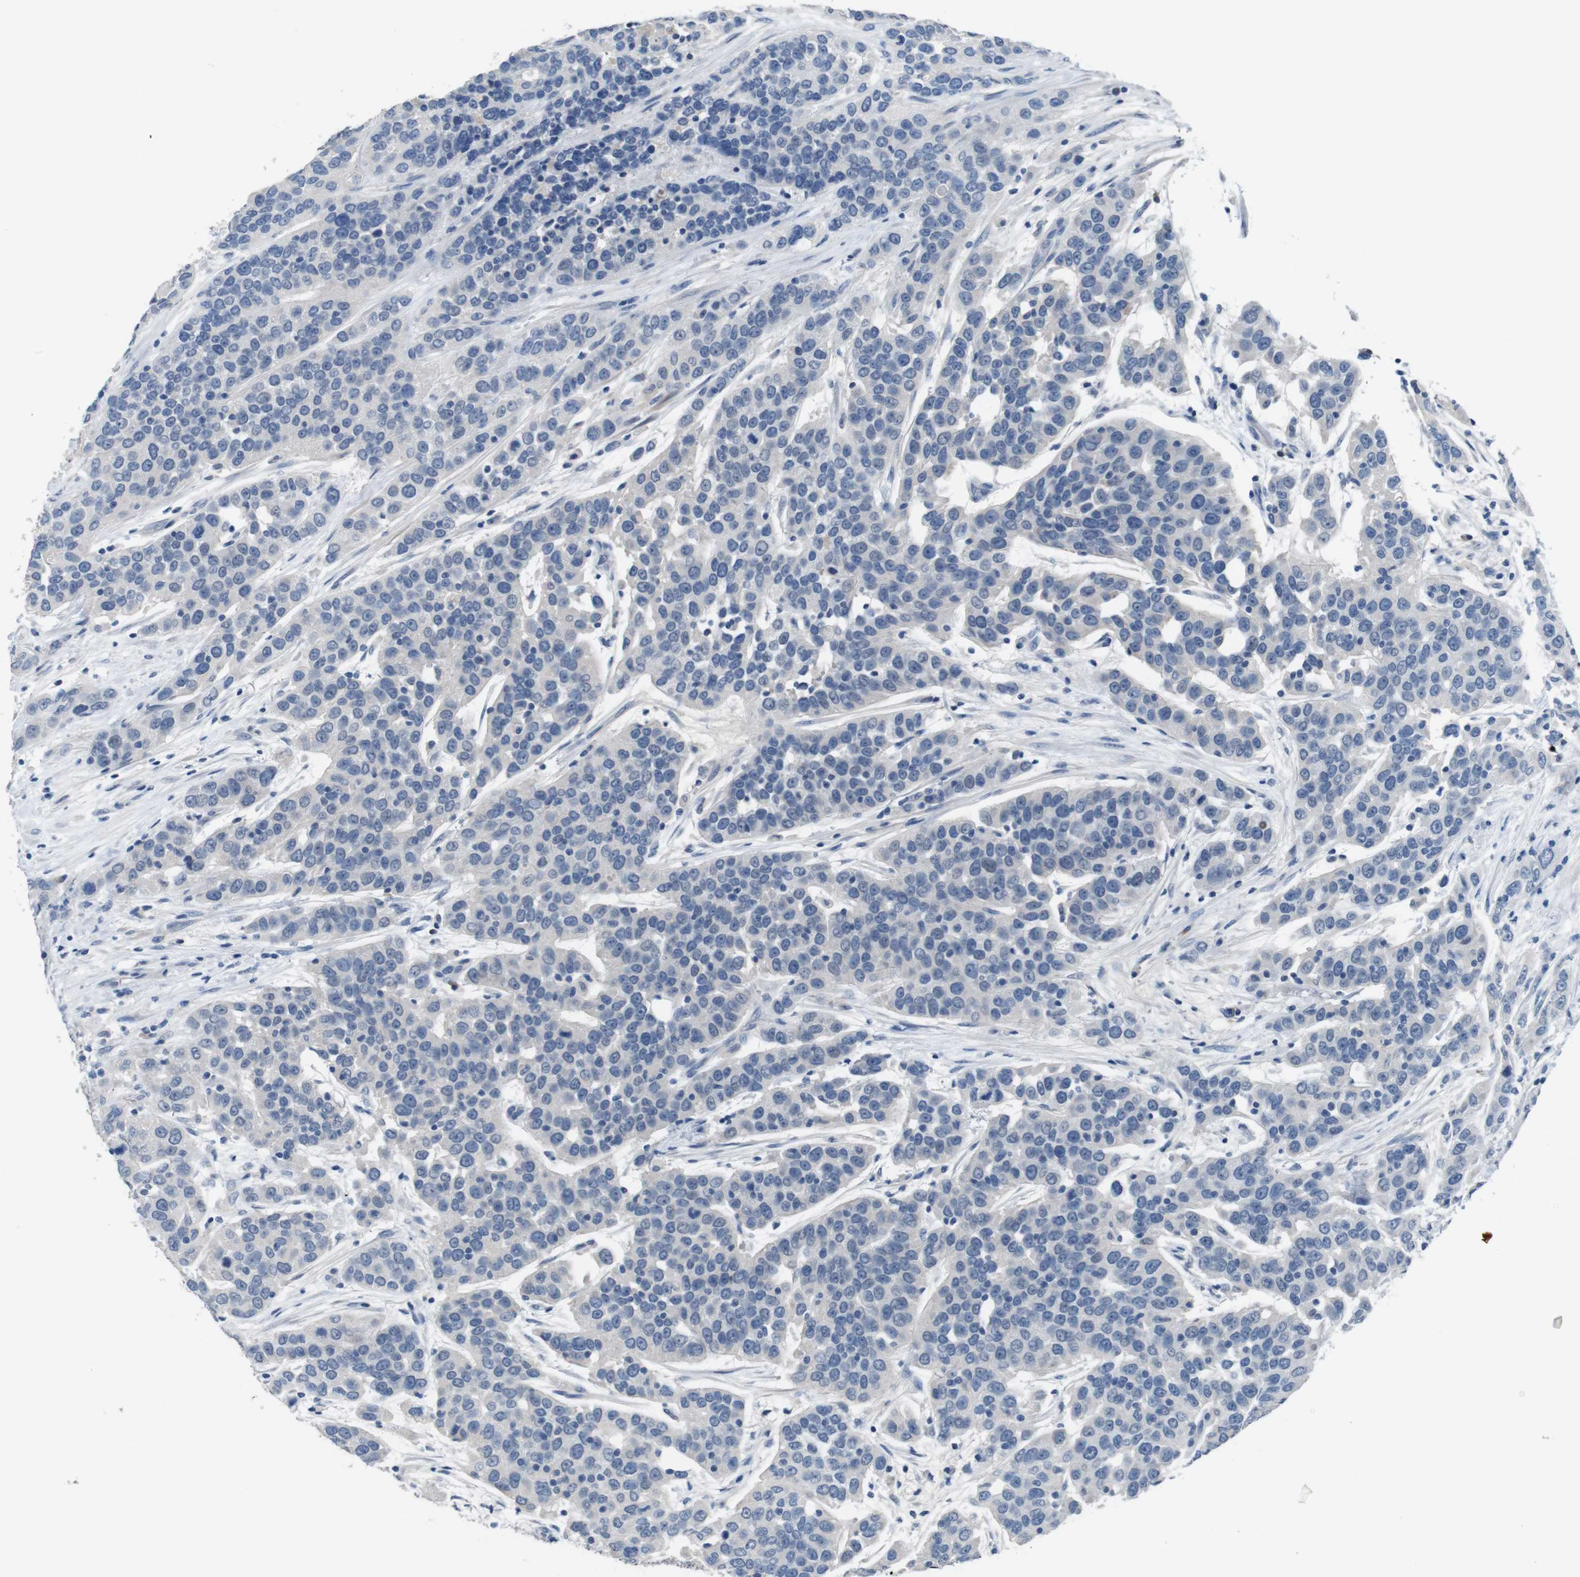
{"staining": {"intensity": "negative", "quantity": "none", "location": "none"}, "tissue": "urothelial cancer", "cell_type": "Tumor cells", "image_type": "cancer", "snomed": [{"axis": "morphology", "description": "Urothelial carcinoma, High grade"}, {"axis": "topography", "description": "Urinary bladder"}], "caption": "Urothelial carcinoma (high-grade) was stained to show a protein in brown. There is no significant positivity in tumor cells. (Stains: DAB (3,3'-diaminobenzidine) immunohistochemistry (IHC) with hematoxylin counter stain, Microscopy: brightfield microscopy at high magnification).", "gene": "SLC2A8", "patient": {"sex": "female", "age": 80}}